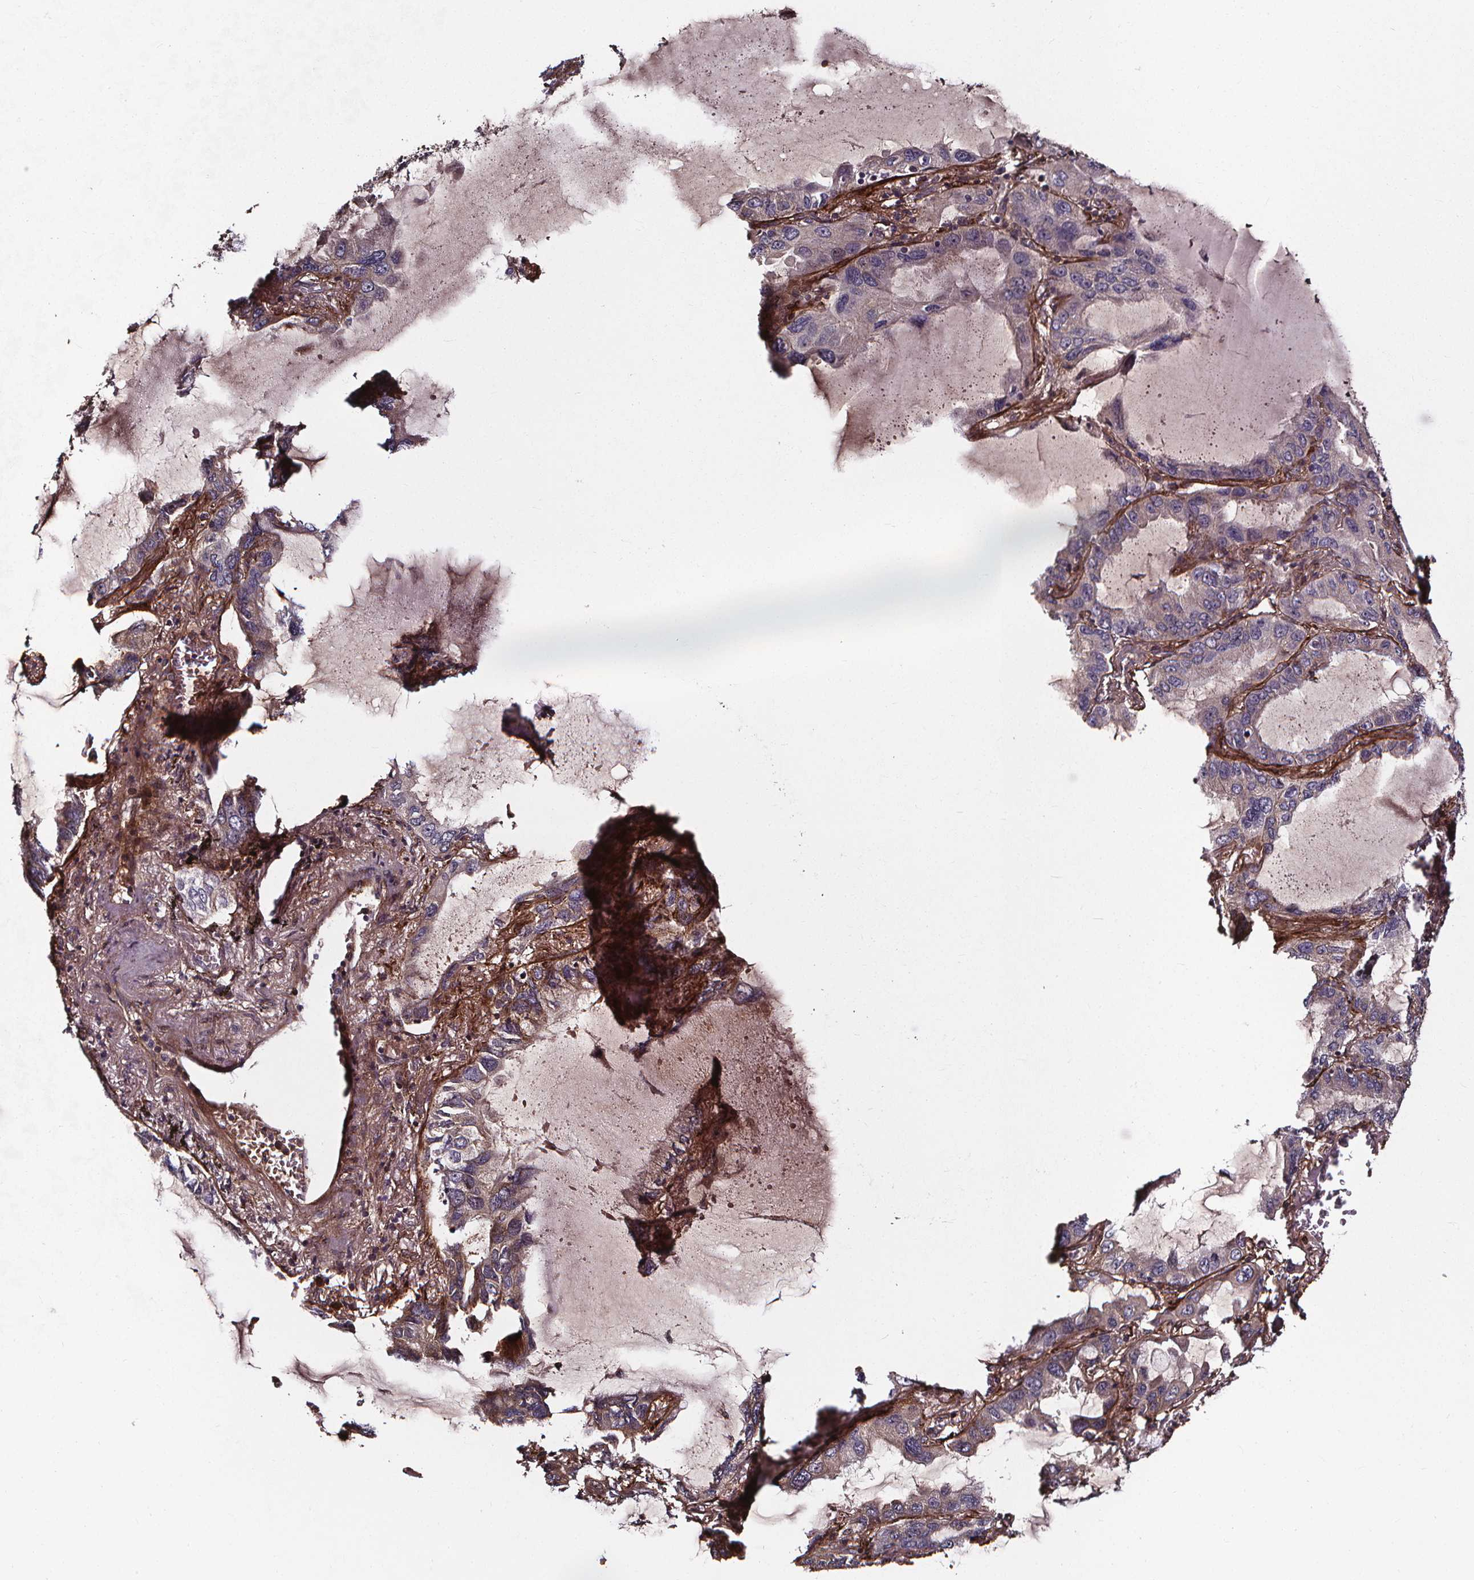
{"staining": {"intensity": "negative", "quantity": "none", "location": "none"}, "tissue": "lung cancer", "cell_type": "Tumor cells", "image_type": "cancer", "snomed": [{"axis": "morphology", "description": "Adenocarcinoma, NOS"}, {"axis": "topography", "description": "Lung"}], "caption": "Tumor cells show no significant positivity in adenocarcinoma (lung).", "gene": "AEBP1", "patient": {"sex": "male", "age": 64}}